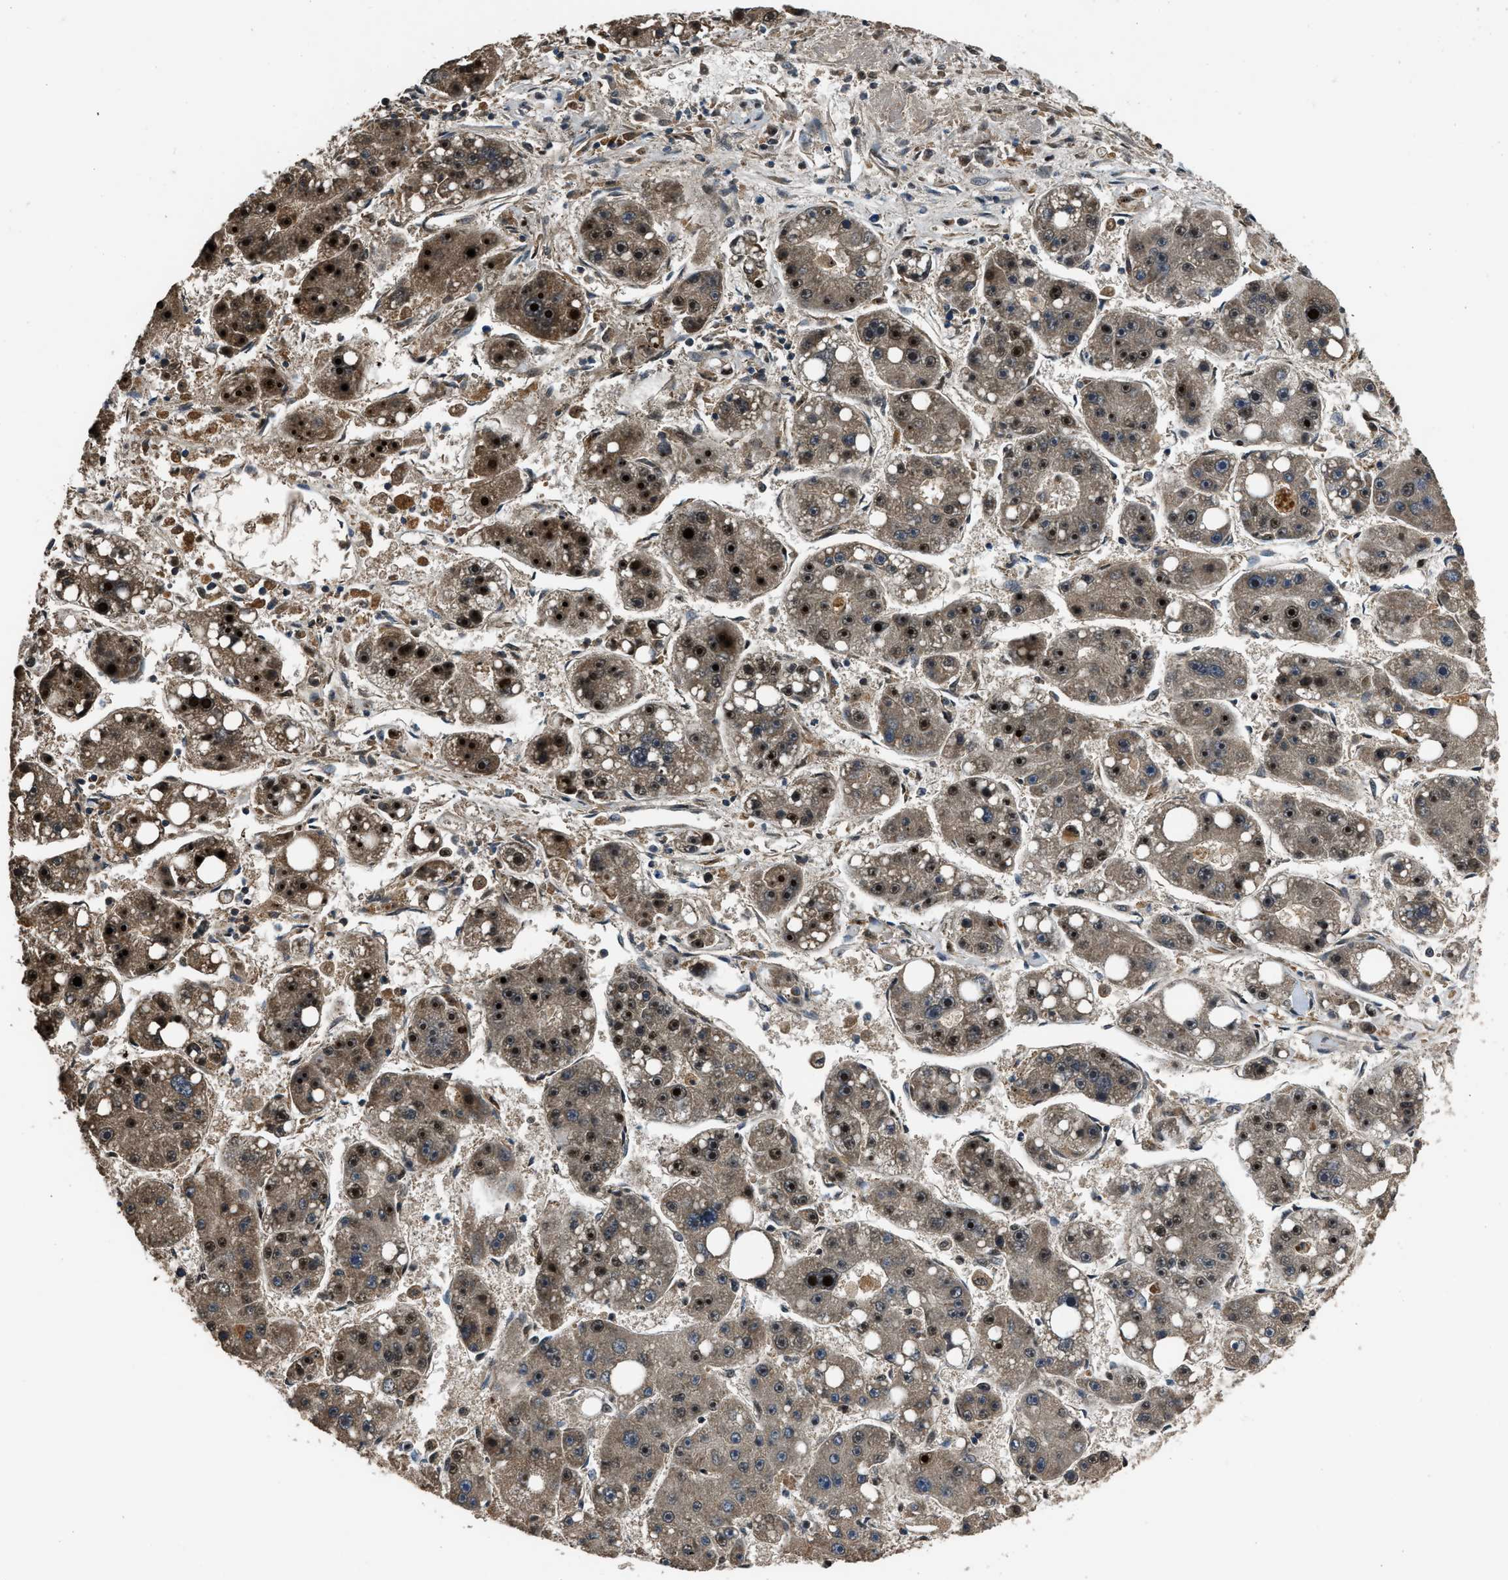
{"staining": {"intensity": "strong", "quantity": "25%-75%", "location": "cytoplasmic/membranous,nuclear"}, "tissue": "liver cancer", "cell_type": "Tumor cells", "image_type": "cancer", "snomed": [{"axis": "morphology", "description": "Carcinoma, Hepatocellular, NOS"}, {"axis": "topography", "description": "Liver"}], "caption": "Liver cancer stained with immunohistochemistry exhibits strong cytoplasmic/membranous and nuclear expression in about 25%-75% of tumor cells.", "gene": "SLC15A4", "patient": {"sex": "female", "age": 61}}